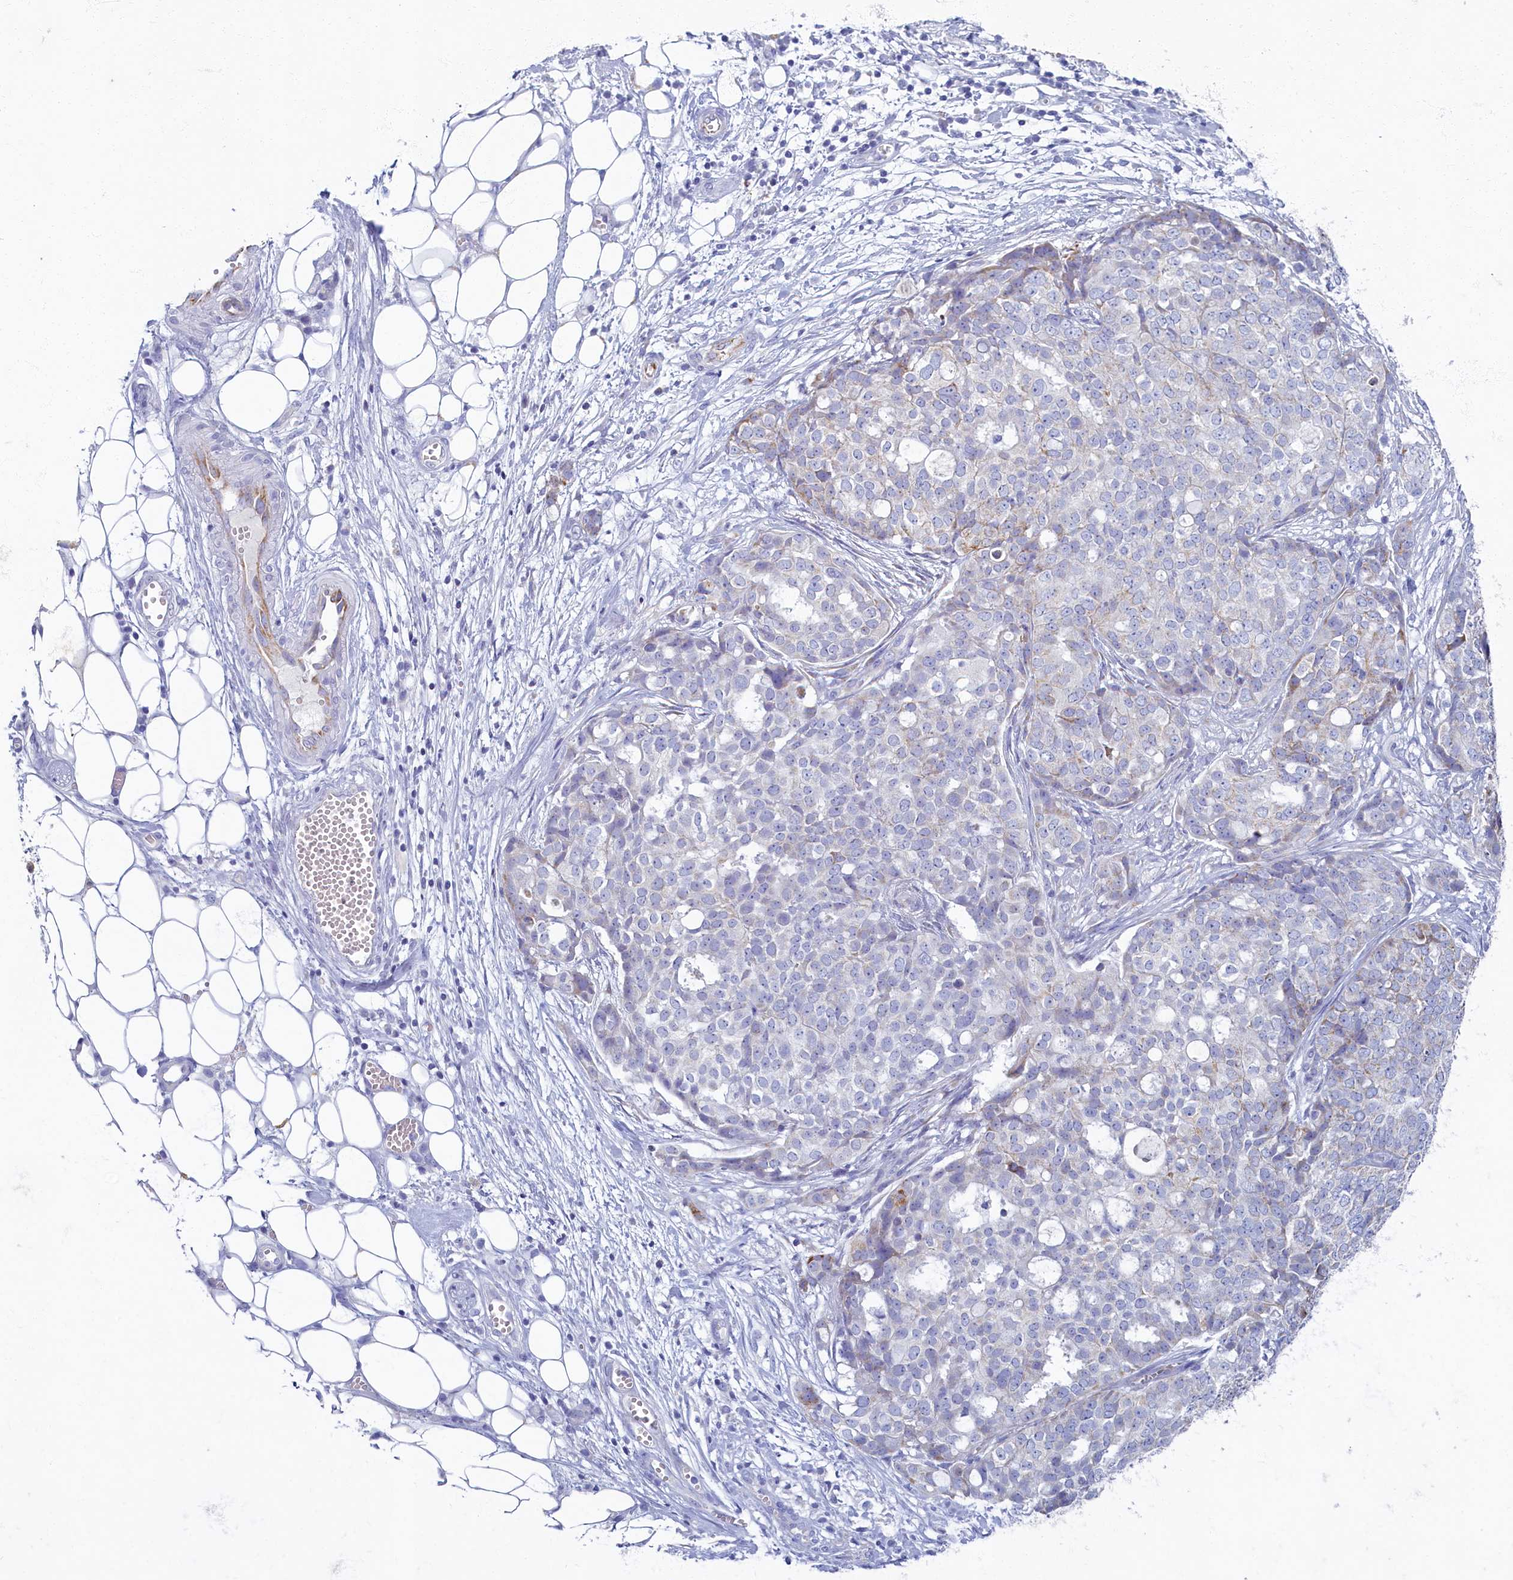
{"staining": {"intensity": "negative", "quantity": "none", "location": "none"}, "tissue": "ovarian cancer", "cell_type": "Tumor cells", "image_type": "cancer", "snomed": [{"axis": "morphology", "description": "Cystadenocarcinoma, serous, NOS"}, {"axis": "topography", "description": "Soft tissue"}, {"axis": "topography", "description": "Ovary"}], "caption": "Tumor cells are negative for brown protein staining in ovarian cancer.", "gene": "OCIAD2", "patient": {"sex": "female", "age": 57}}